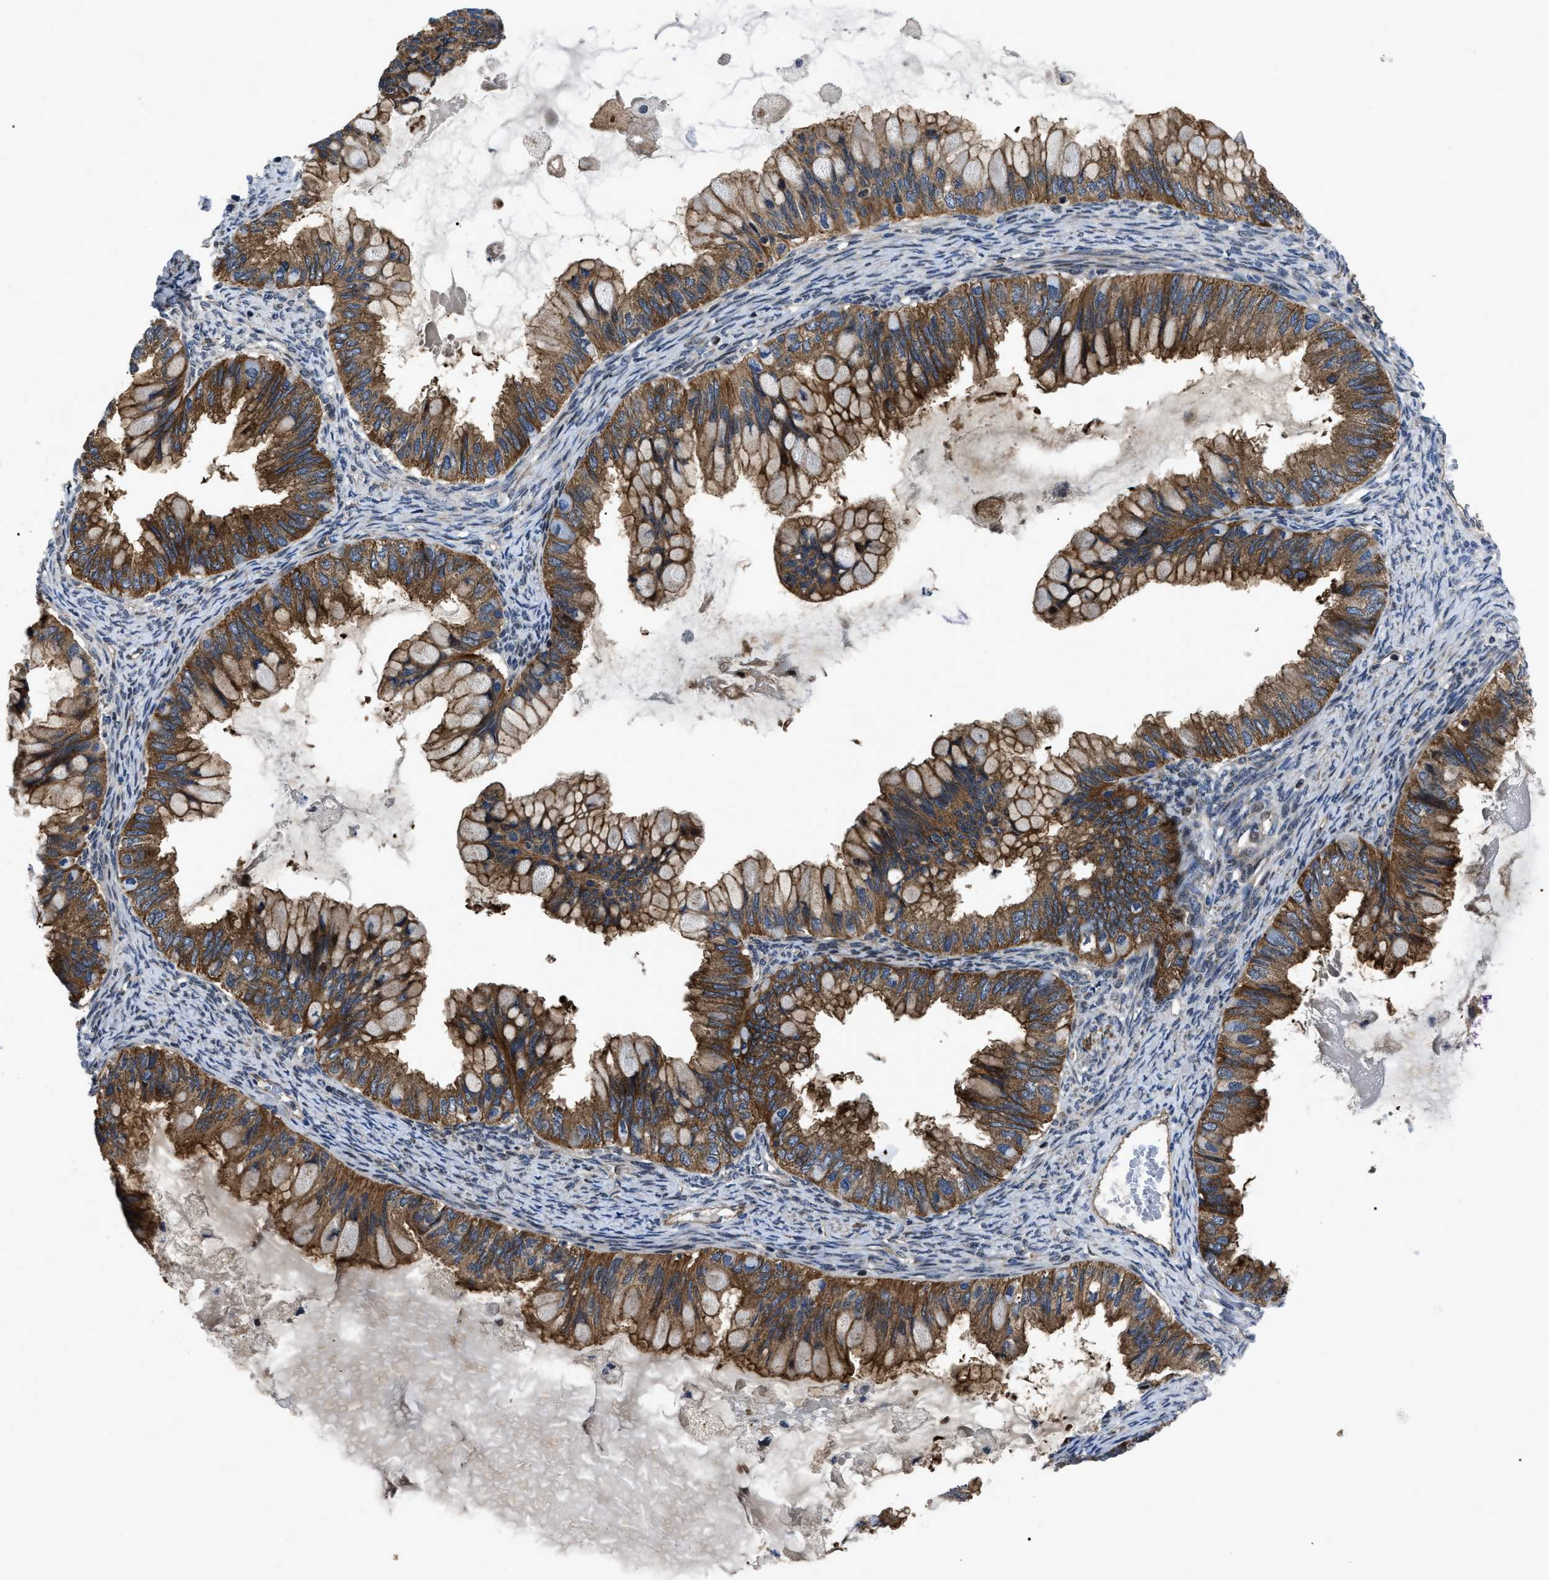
{"staining": {"intensity": "strong", "quantity": ">75%", "location": "cytoplasmic/membranous"}, "tissue": "ovarian cancer", "cell_type": "Tumor cells", "image_type": "cancer", "snomed": [{"axis": "morphology", "description": "Cystadenocarcinoma, mucinous, NOS"}, {"axis": "topography", "description": "Ovary"}], "caption": "Ovarian cancer (mucinous cystadenocarcinoma) tissue demonstrates strong cytoplasmic/membranous staining in approximately >75% of tumor cells (DAB = brown stain, brightfield microscopy at high magnification).", "gene": "PPWD1", "patient": {"sex": "female", "age": 80}}